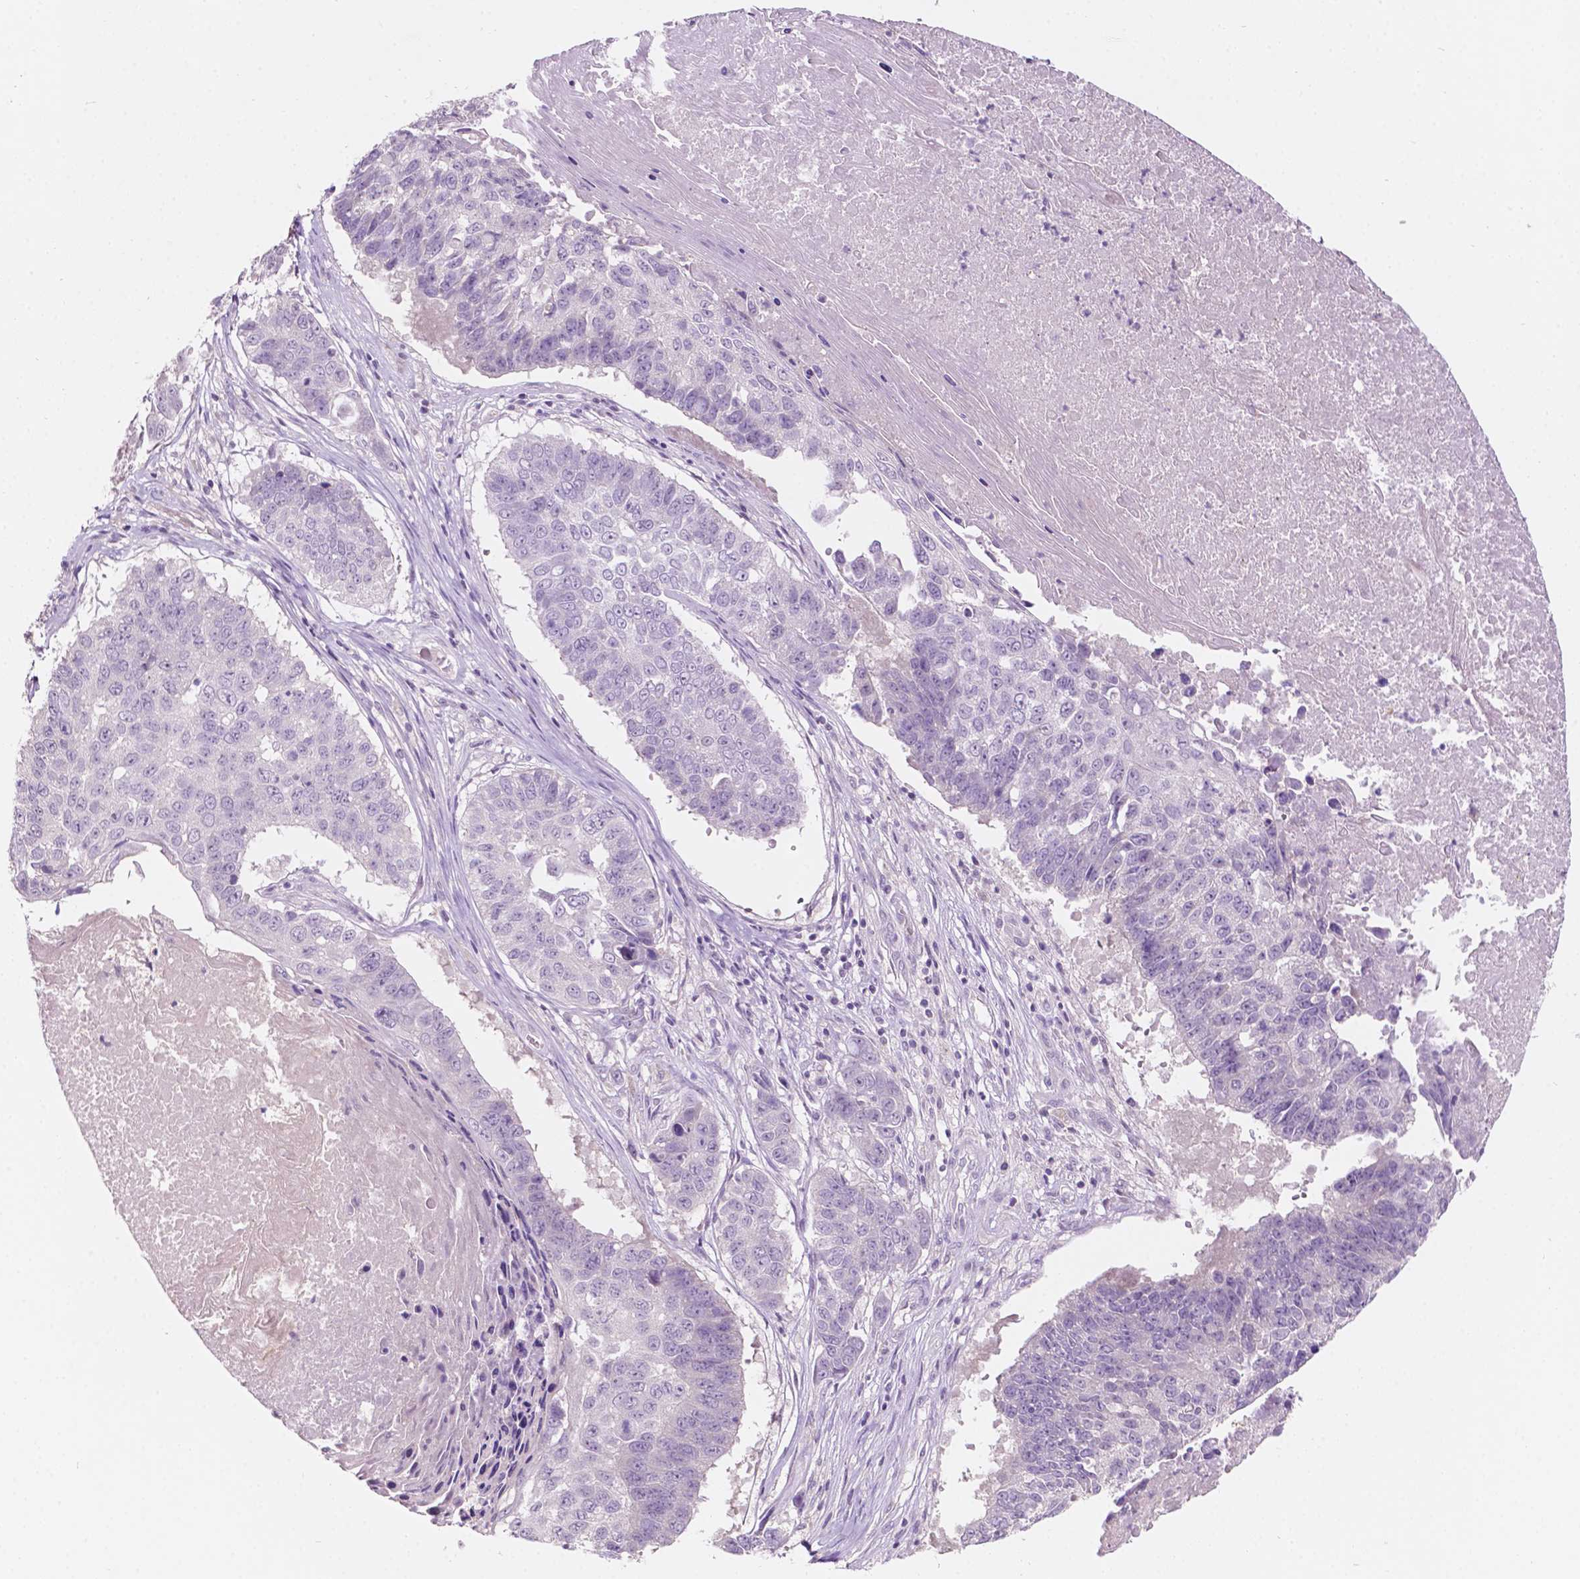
{"staining": {"intensity": "negative", "quantity": "none", "location": "none"}, "tissue": "lung cancer", "cell_type": "Tumor cells", "image_type": "cancer", "snomed": [{"axis": "morphology", "description": "Squamous cell carcinoma, NOS"}, {"axis": "topography", "description": "Lung"}], "caption": "Immunohistochemistry (IHC) of lung cancer demonstrates no positivity in tumor cells. (DAB IHC with hematoxylin counter stain).", "gene": "TM6SF2", "patient": {"sex": "male", "age": 73}}